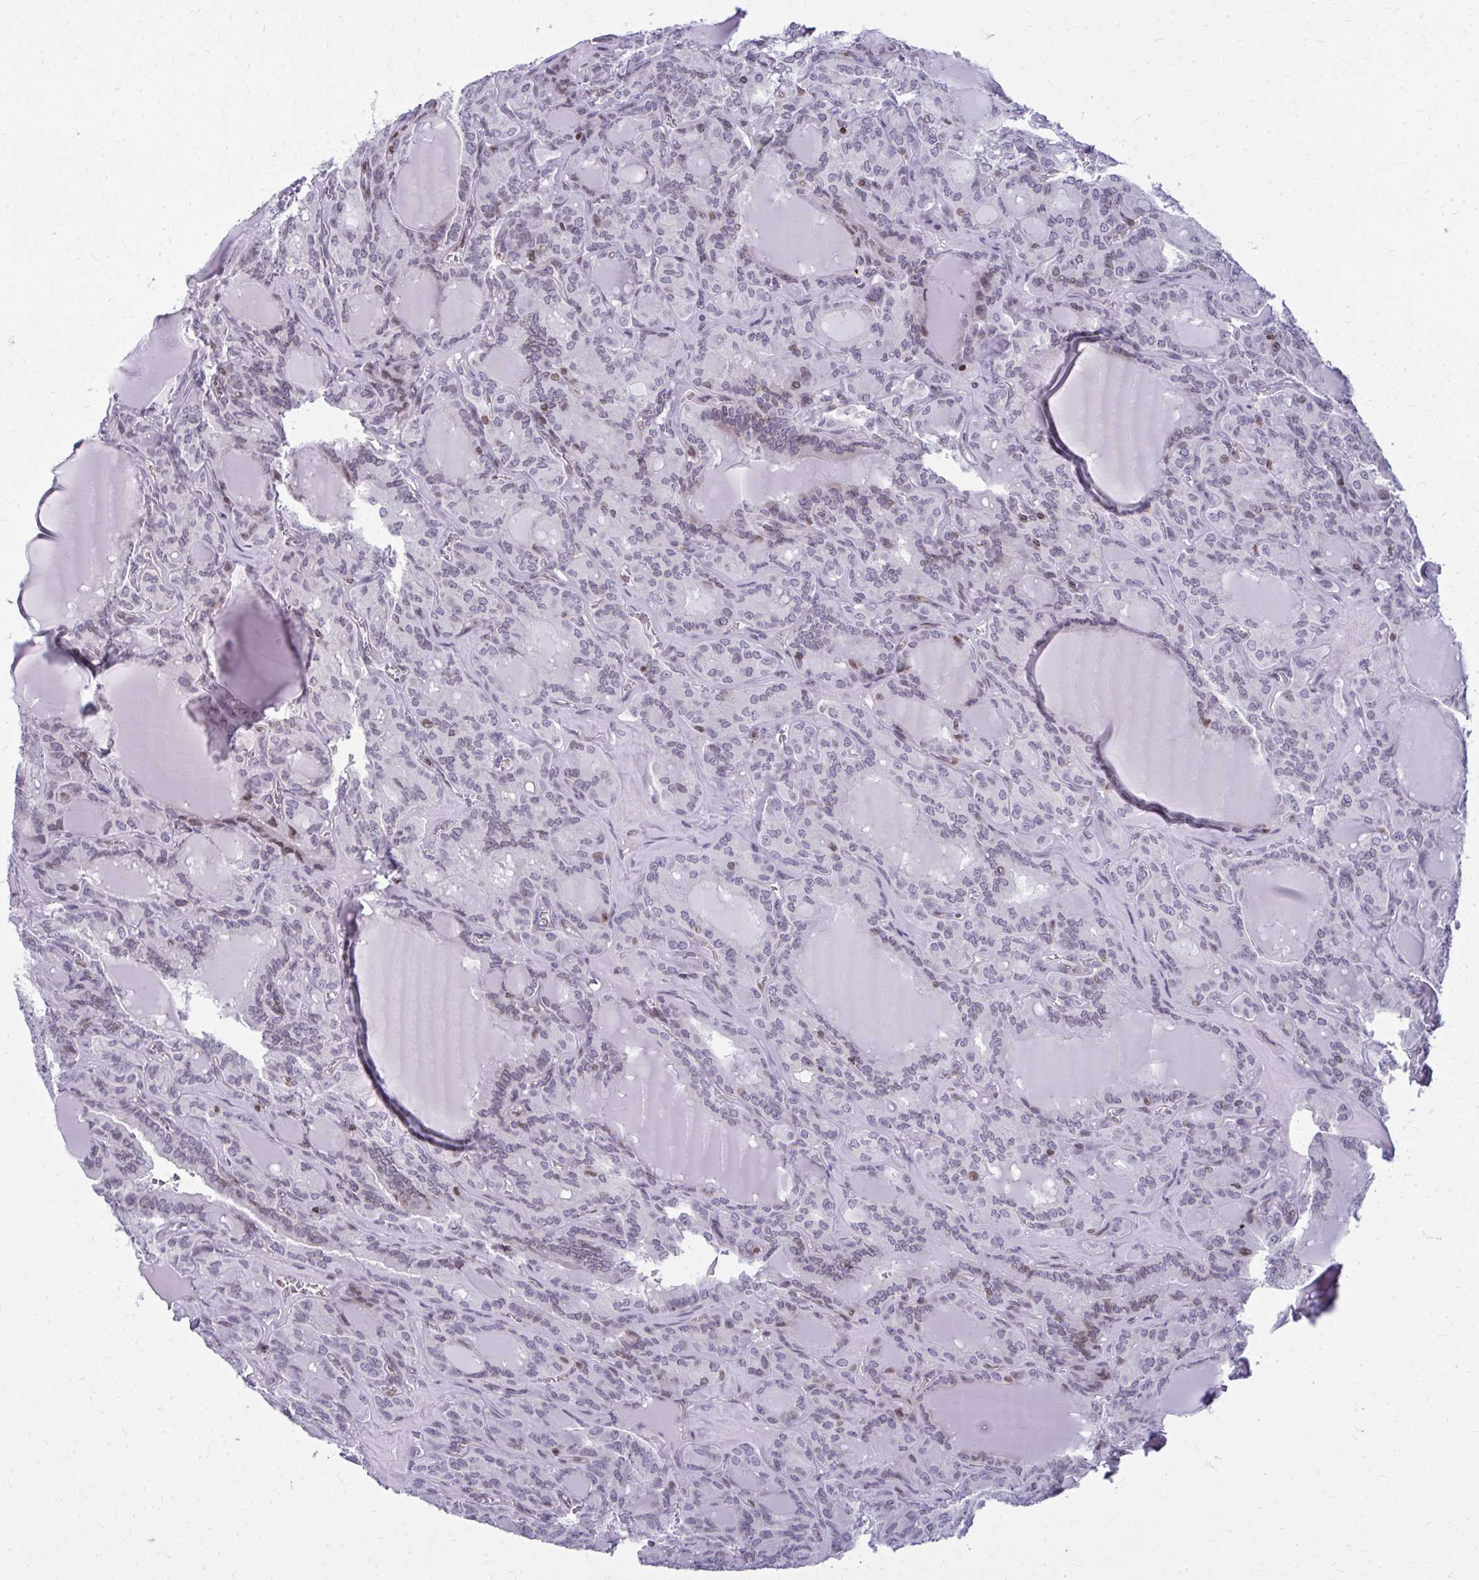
{"staining": {"intensity": "moderate", "quantity": "25%-75%", "location": "nuclear"}, "tissue": "thyroid cancer", "cell_type": "Tumor cells", "image_type": "cancer", "snomed": [{"axis": "morphology", "description": "Papillary adenocarcinoma, NOS"}, {"axis": "topography", "description": "Thyroid gland"}], "caption": "A brown stain labels moderate nuclear positivity of a protein in thyroid cancer (papillary adenocarcinoma) tumor cells.", "gene": "AP5M1", "patient": {"sex": "male", "age": 87}}